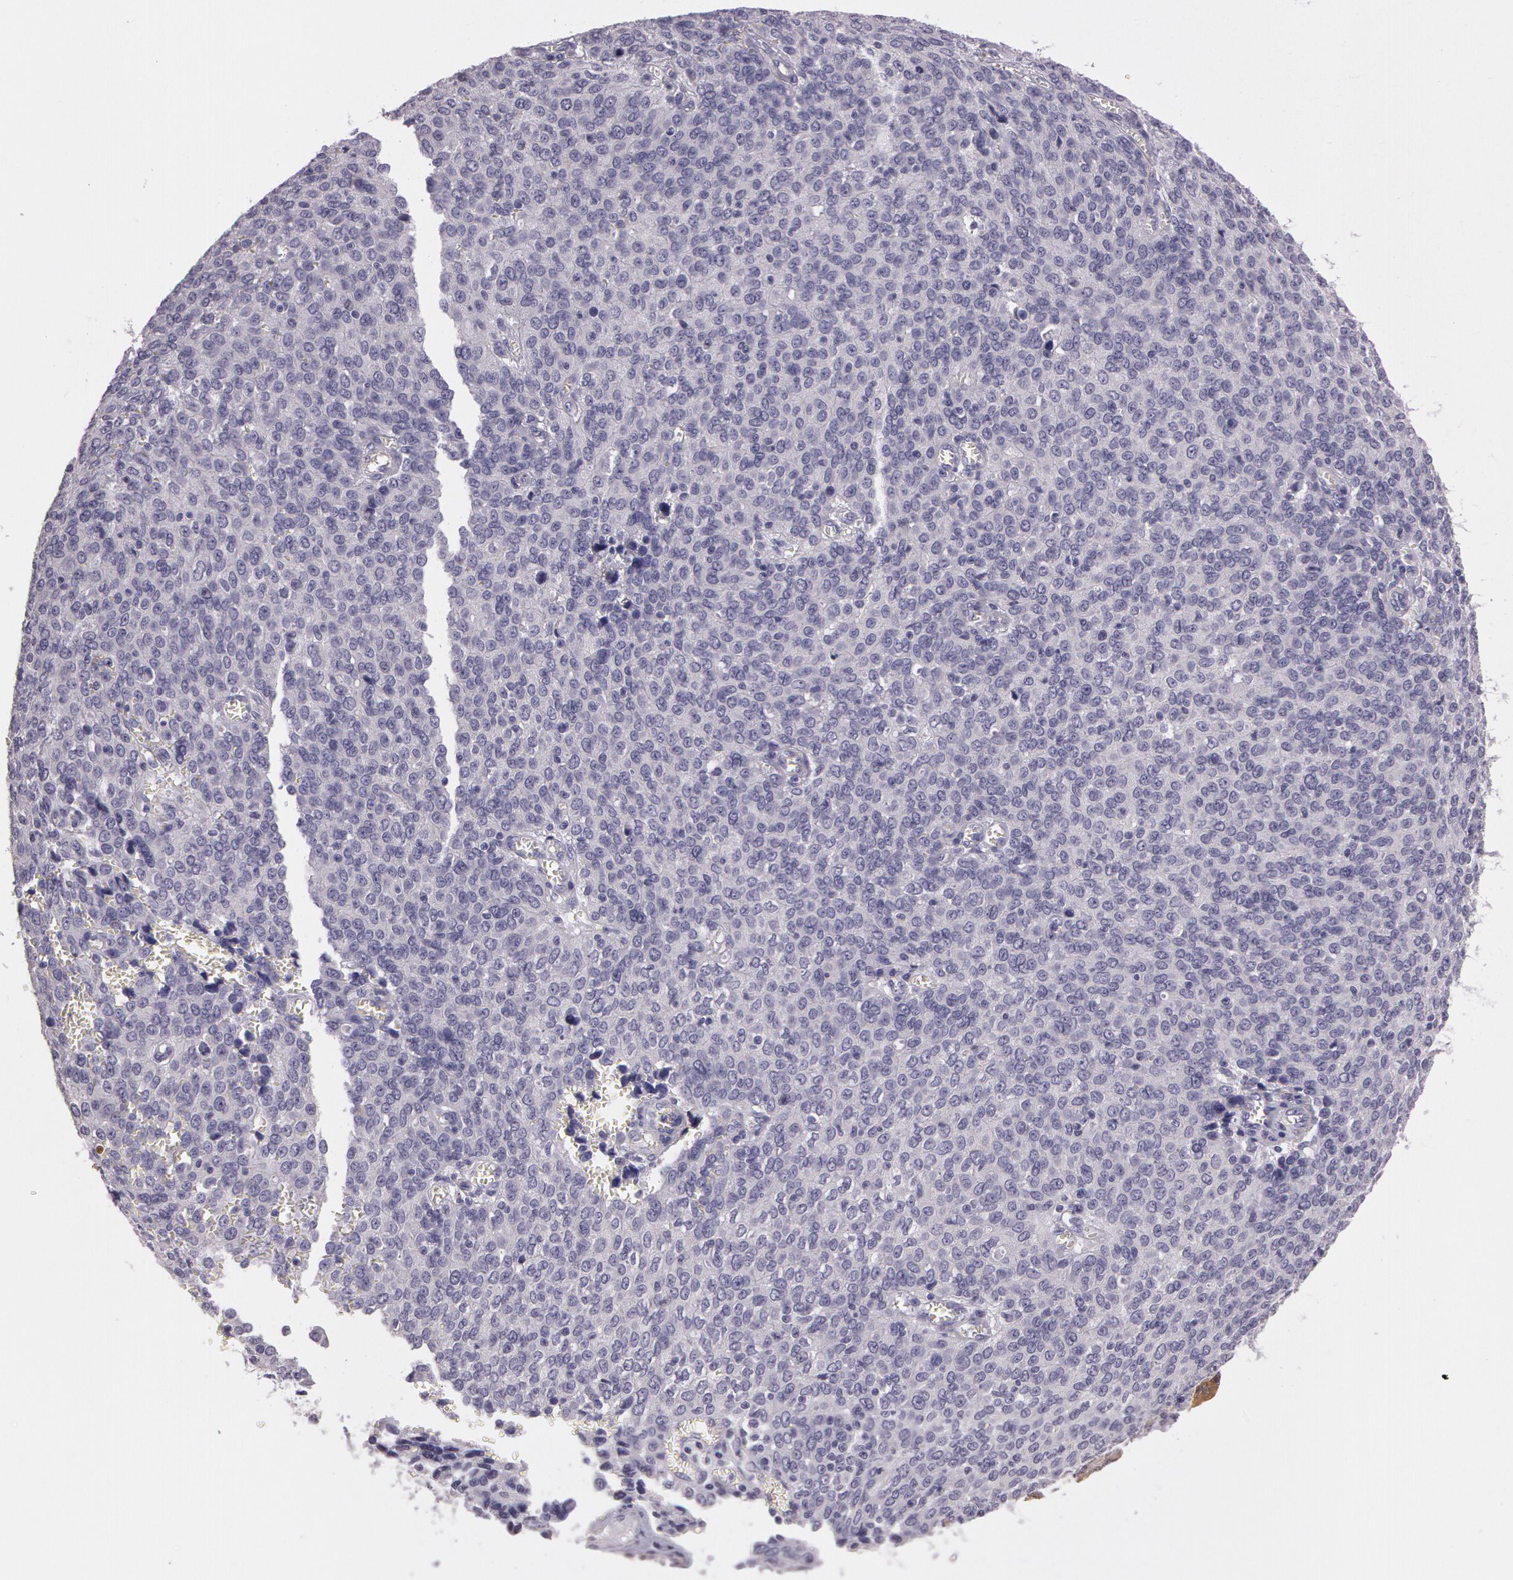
{"staining": {"intensity": "negative", "quantity": "none", "location": "none"}, "tissue": "ovarian cancer", "cell_type": "Tumor cells", "image_type": "cancer", "snomed": [{"axis": "morphology", "description": "Carcinoma, endometroid"}, {"axis": "topography", "description": "Ovary"}], "caption": "Ovarian cancer (endometroid carcinoma) was stained to show a protein in brown. There is no significant positivity in tumor cells.", "gene": "G2E3", "patient": {"sex": "female", "age": 75}}